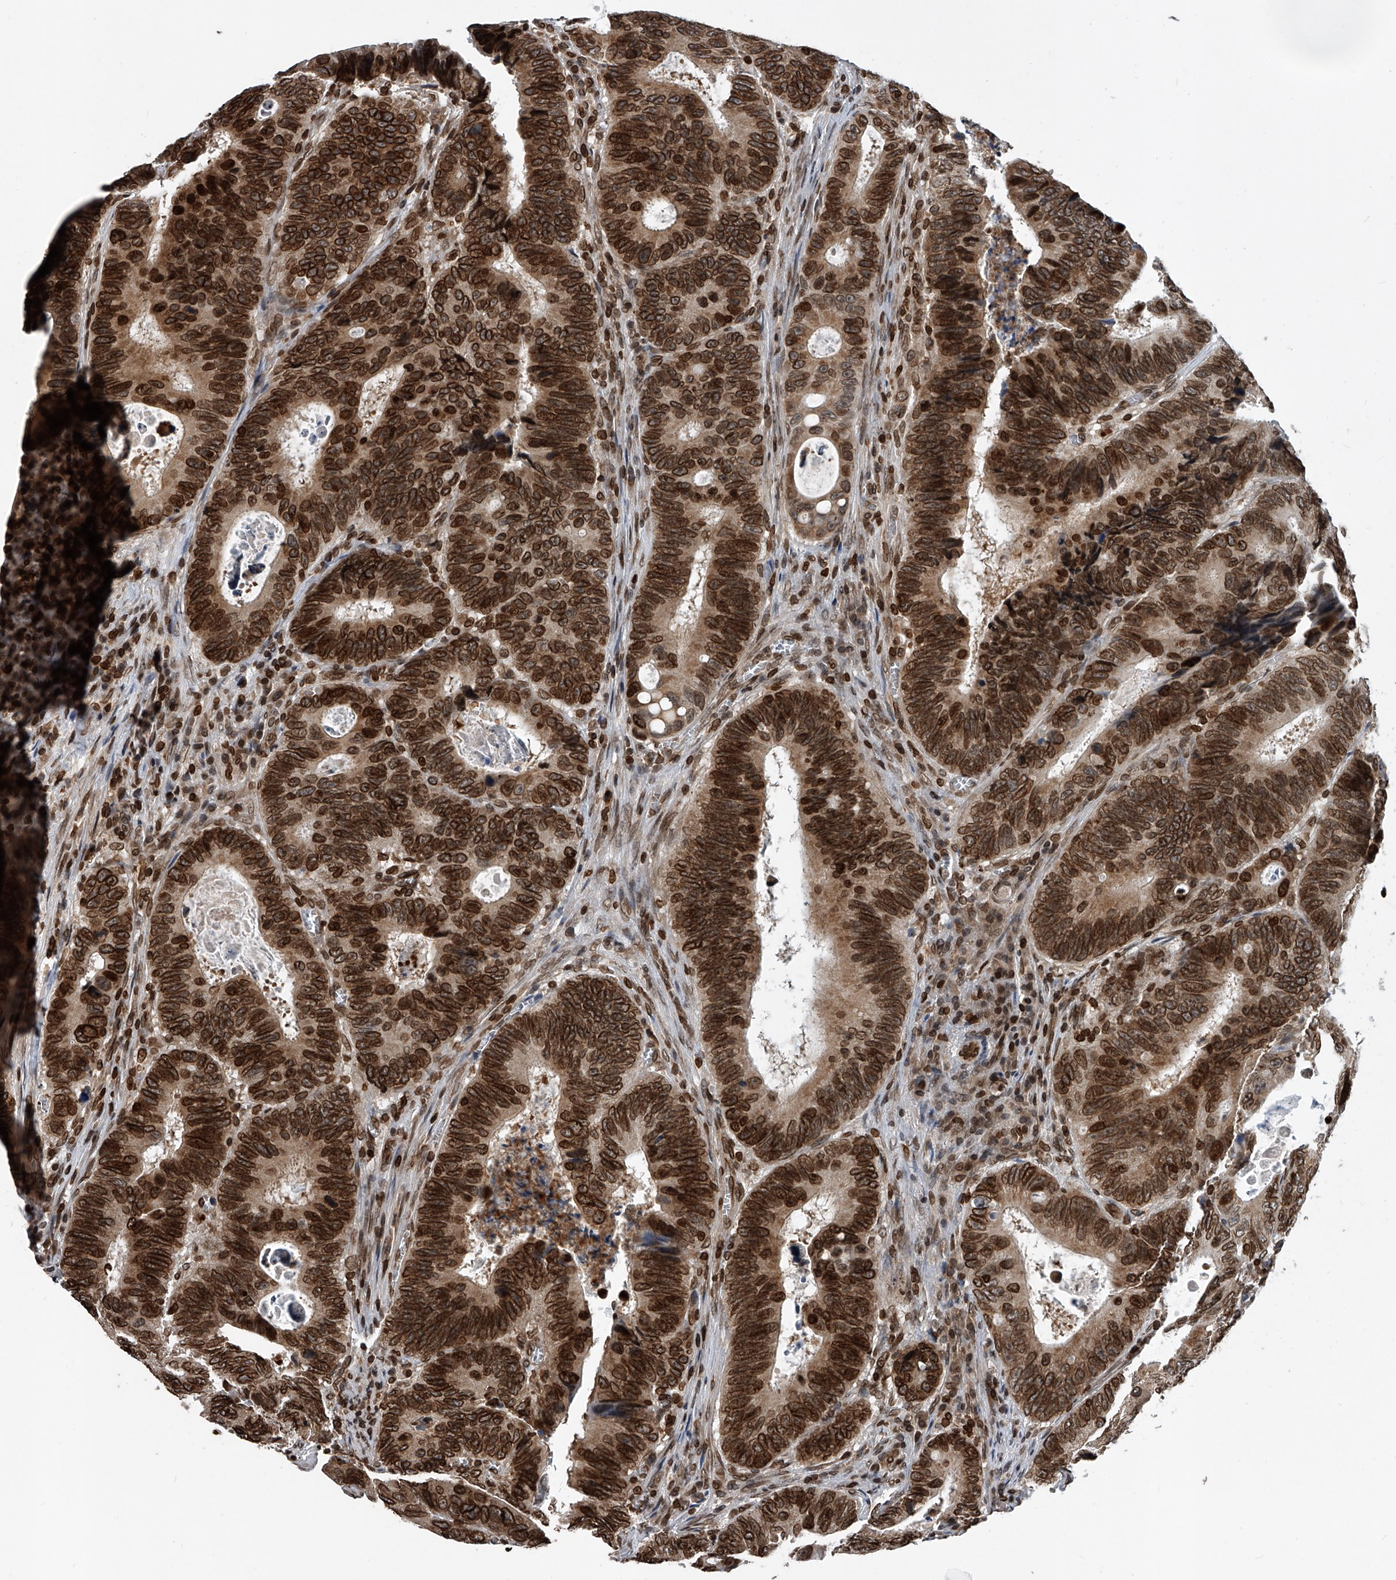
{"staining": {"intensity": "strong", "quantity": ">75%", "location": "cytoplasmic/membranous,nuclear"}, "tissue": "colorectal cancer", "cell_type": "Tumor cells", "image_type": "cancer", "snomed": [{"axis": "morphology", "description": "Adenocarcinoma, NOS"}, {"axis": "topography", "description": "Colon"}], "caption": "High-magnification brightfield microscopy of adenocarcinoma (colorectal) stained with DAB (3,3'-diaminobenzidine) (brown) and counterstained with hematoxylin (blue). tumor cells exhibit strong cytoplasmic/membranous and nuclear staining is present in about>75% of cells.", "gene": "PHF20", "patient": {"sex": "male", "age": 72}}